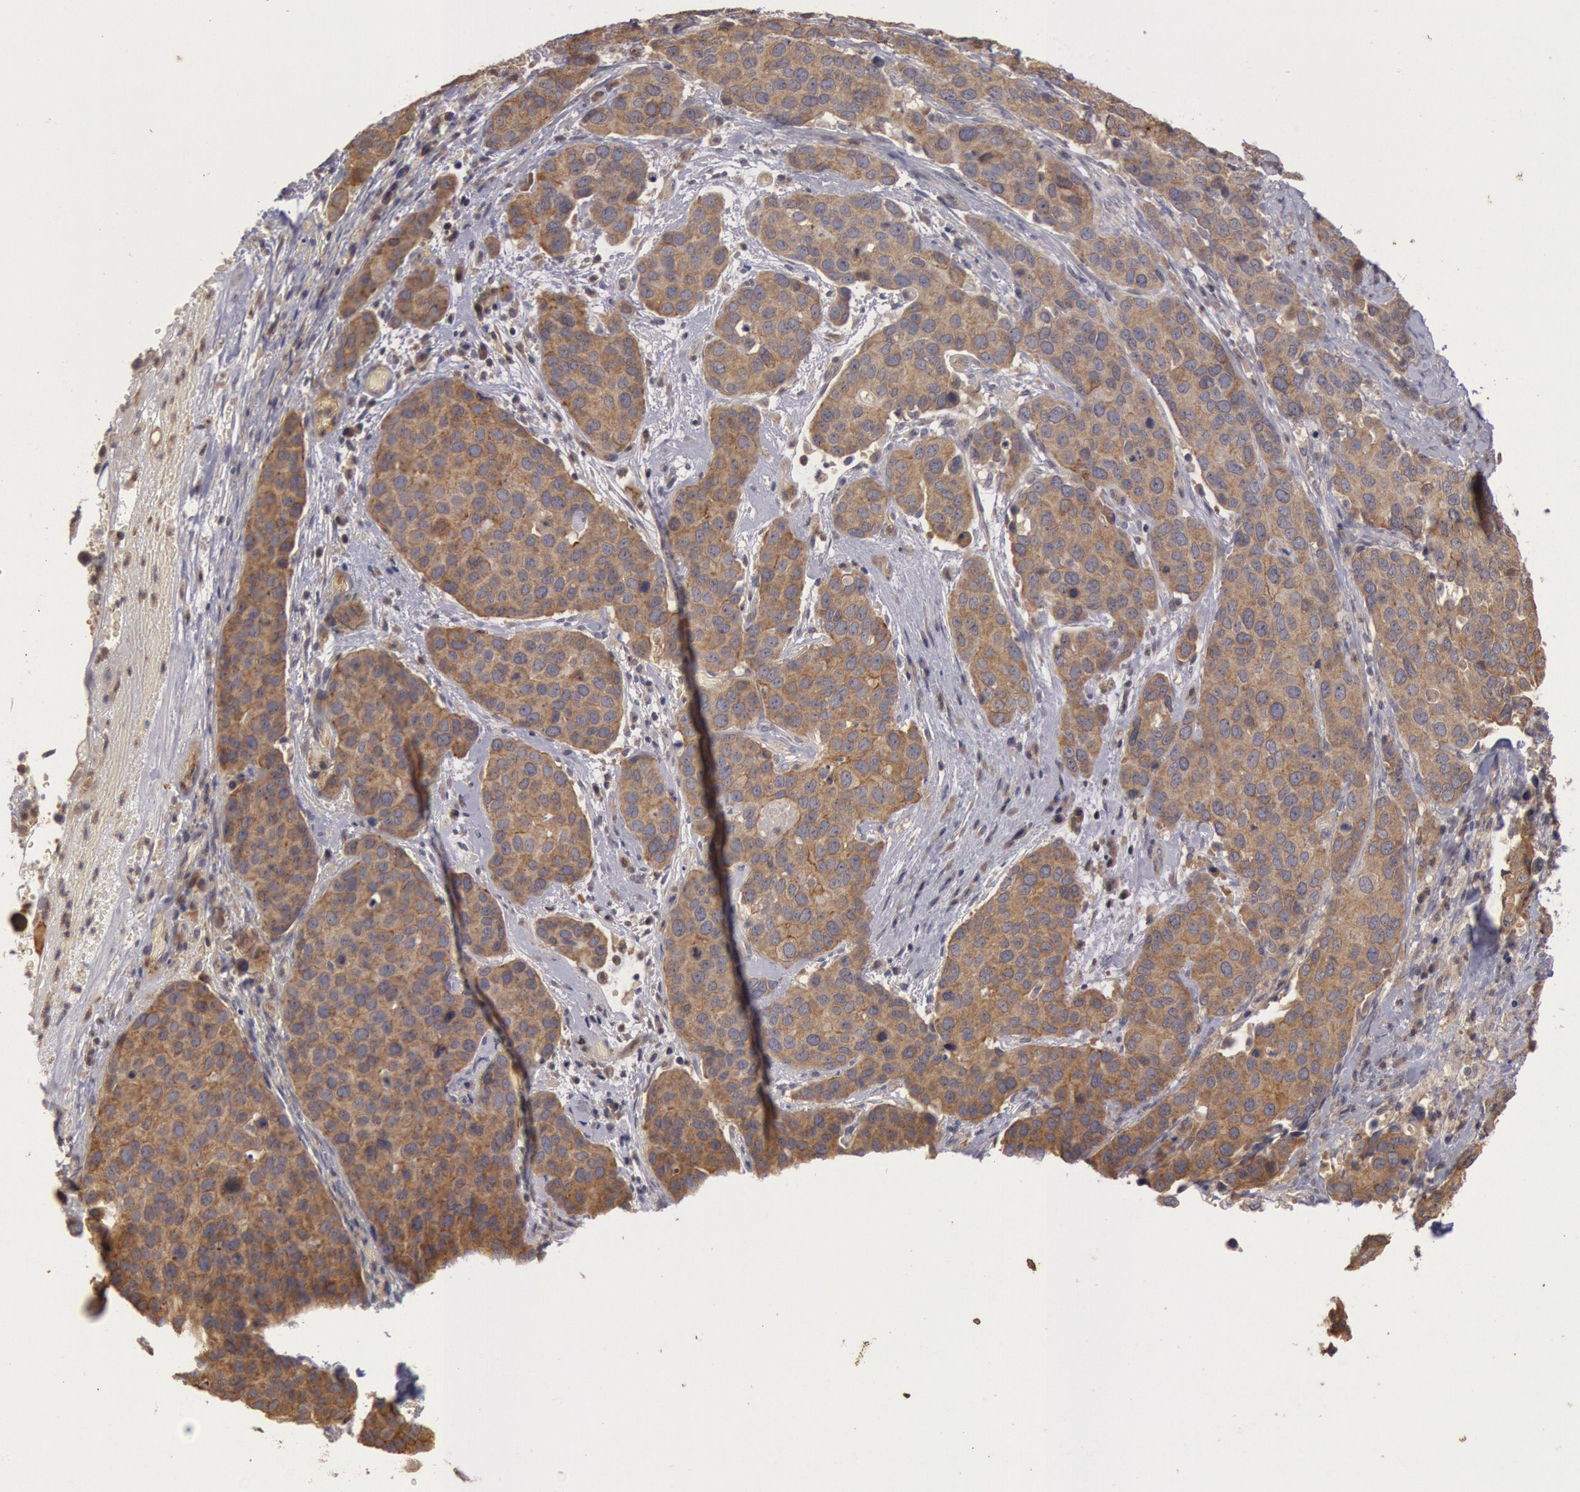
{"staining": {"intensity": "moderate", "quantity": ">75%", "location": "cytoplasmic/membranous"}, "tissue": "cervical cancer", "cell_type": "Tumor cells", "image_type": "cancer", "snomed": [{"axis": "morphology", "description": "Squamous cell carcinoma, NOS"}, {"axis": "topography", "description": "Cervix"}], "caption": "Protein staining demonstrates moderate cytoplasmic/membranous expression in approximately >75% of tumor cells in cervical cancer (squamous cell carcinoma).", "gene": "PLA2G6", "patient": {"sex": "female", "age": 54}}